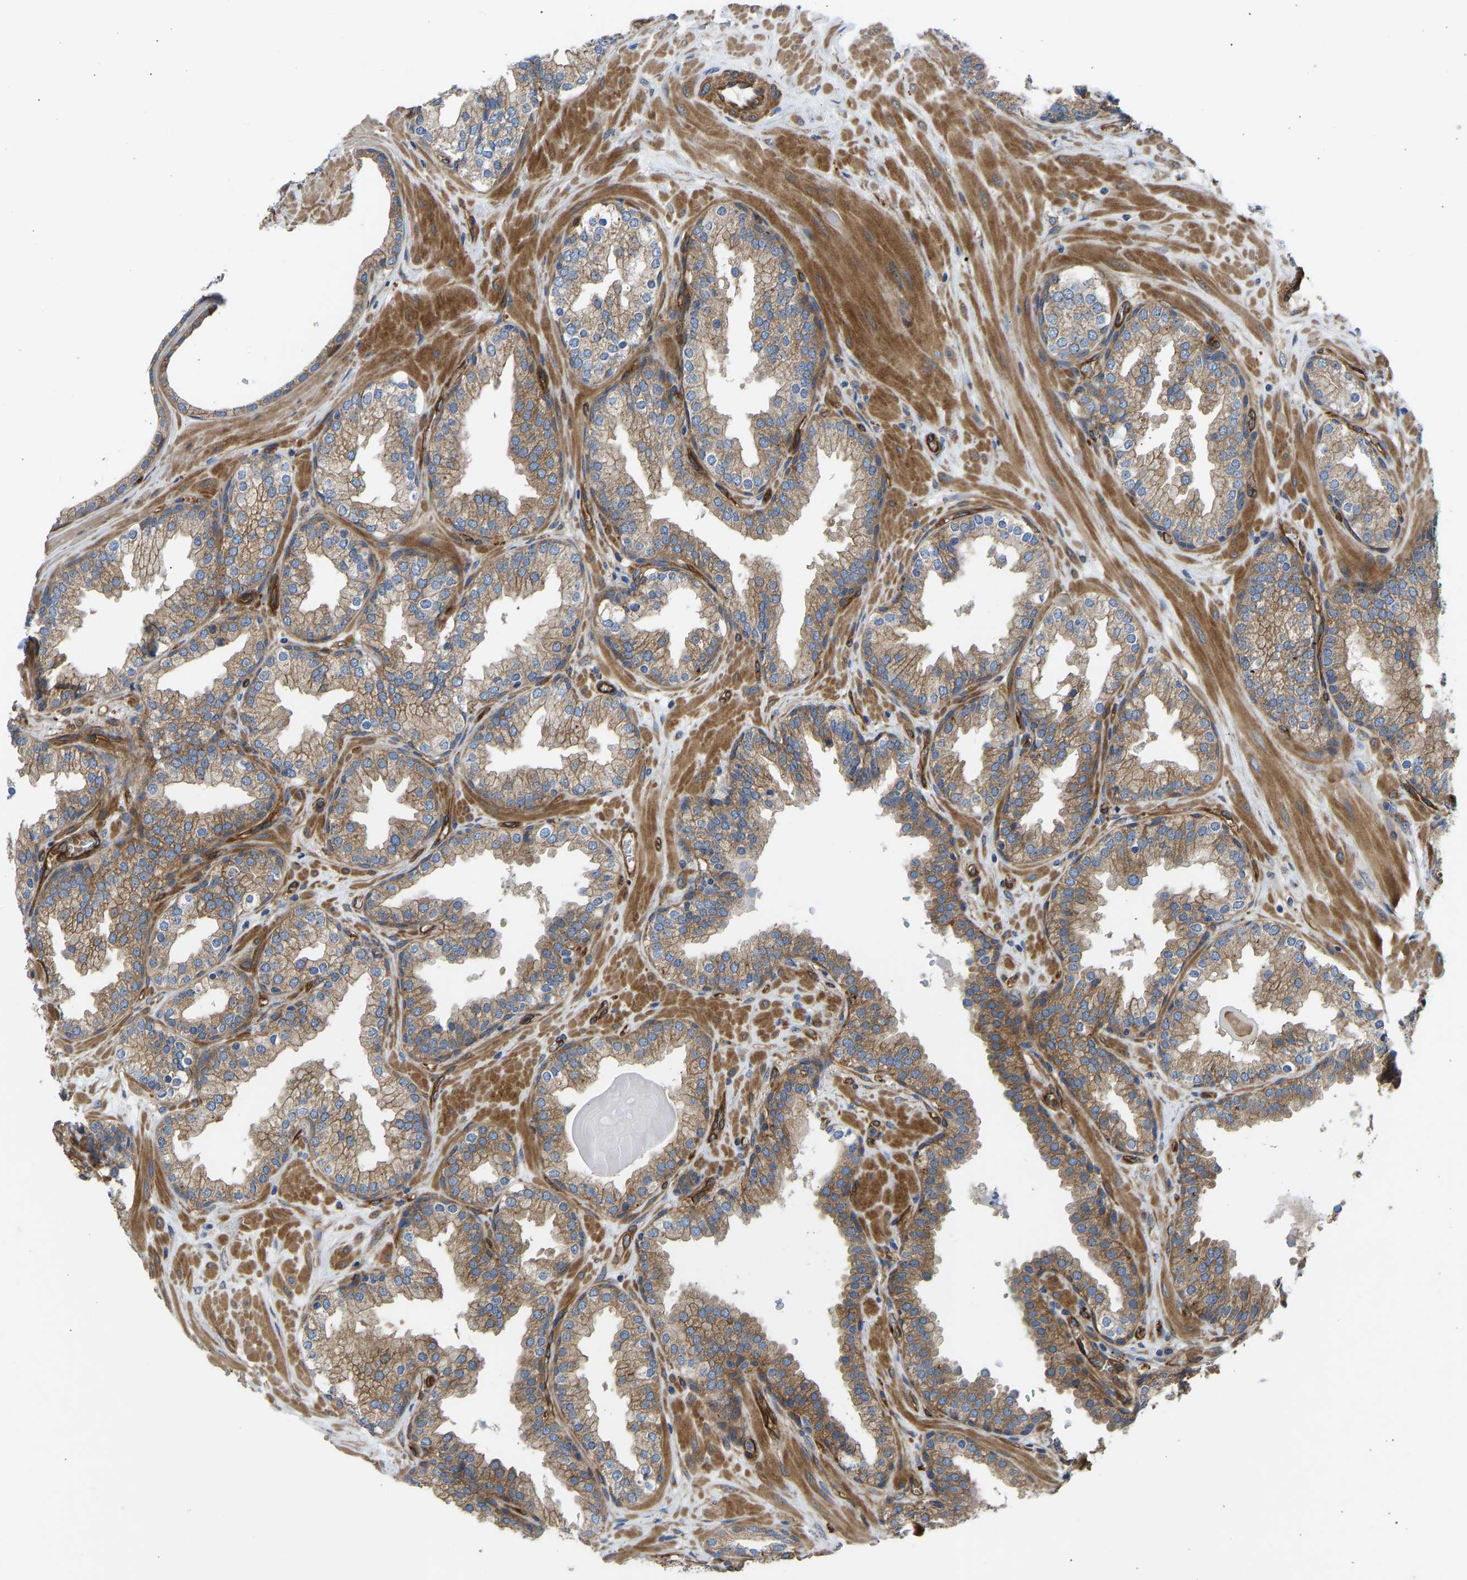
{"staining": {"intensity": "moderate", "quantity": ">75%", "location": "cytoplasmic/membranous"}, "tissue": "prostate", "cell_type": "Glandular cells", "image_type": "normal", "snomed": [{"axis": "morphology", "description": "Normal tissue, NOS"}, {"axis": "topography", "description": "Prostate"}], "caption": "Immunohistochemistry (IHC) photomicrograph of normal prostate: prostate stained using IHC exhibits medium levels of moderate protein expression localized specifically in the cytoplasmic/membranous of glandular cells, appearing as a cytoplasmic/membranous brown color.", "gene": "MYO1C", "patient": {"sex": "male", "age": 51}}